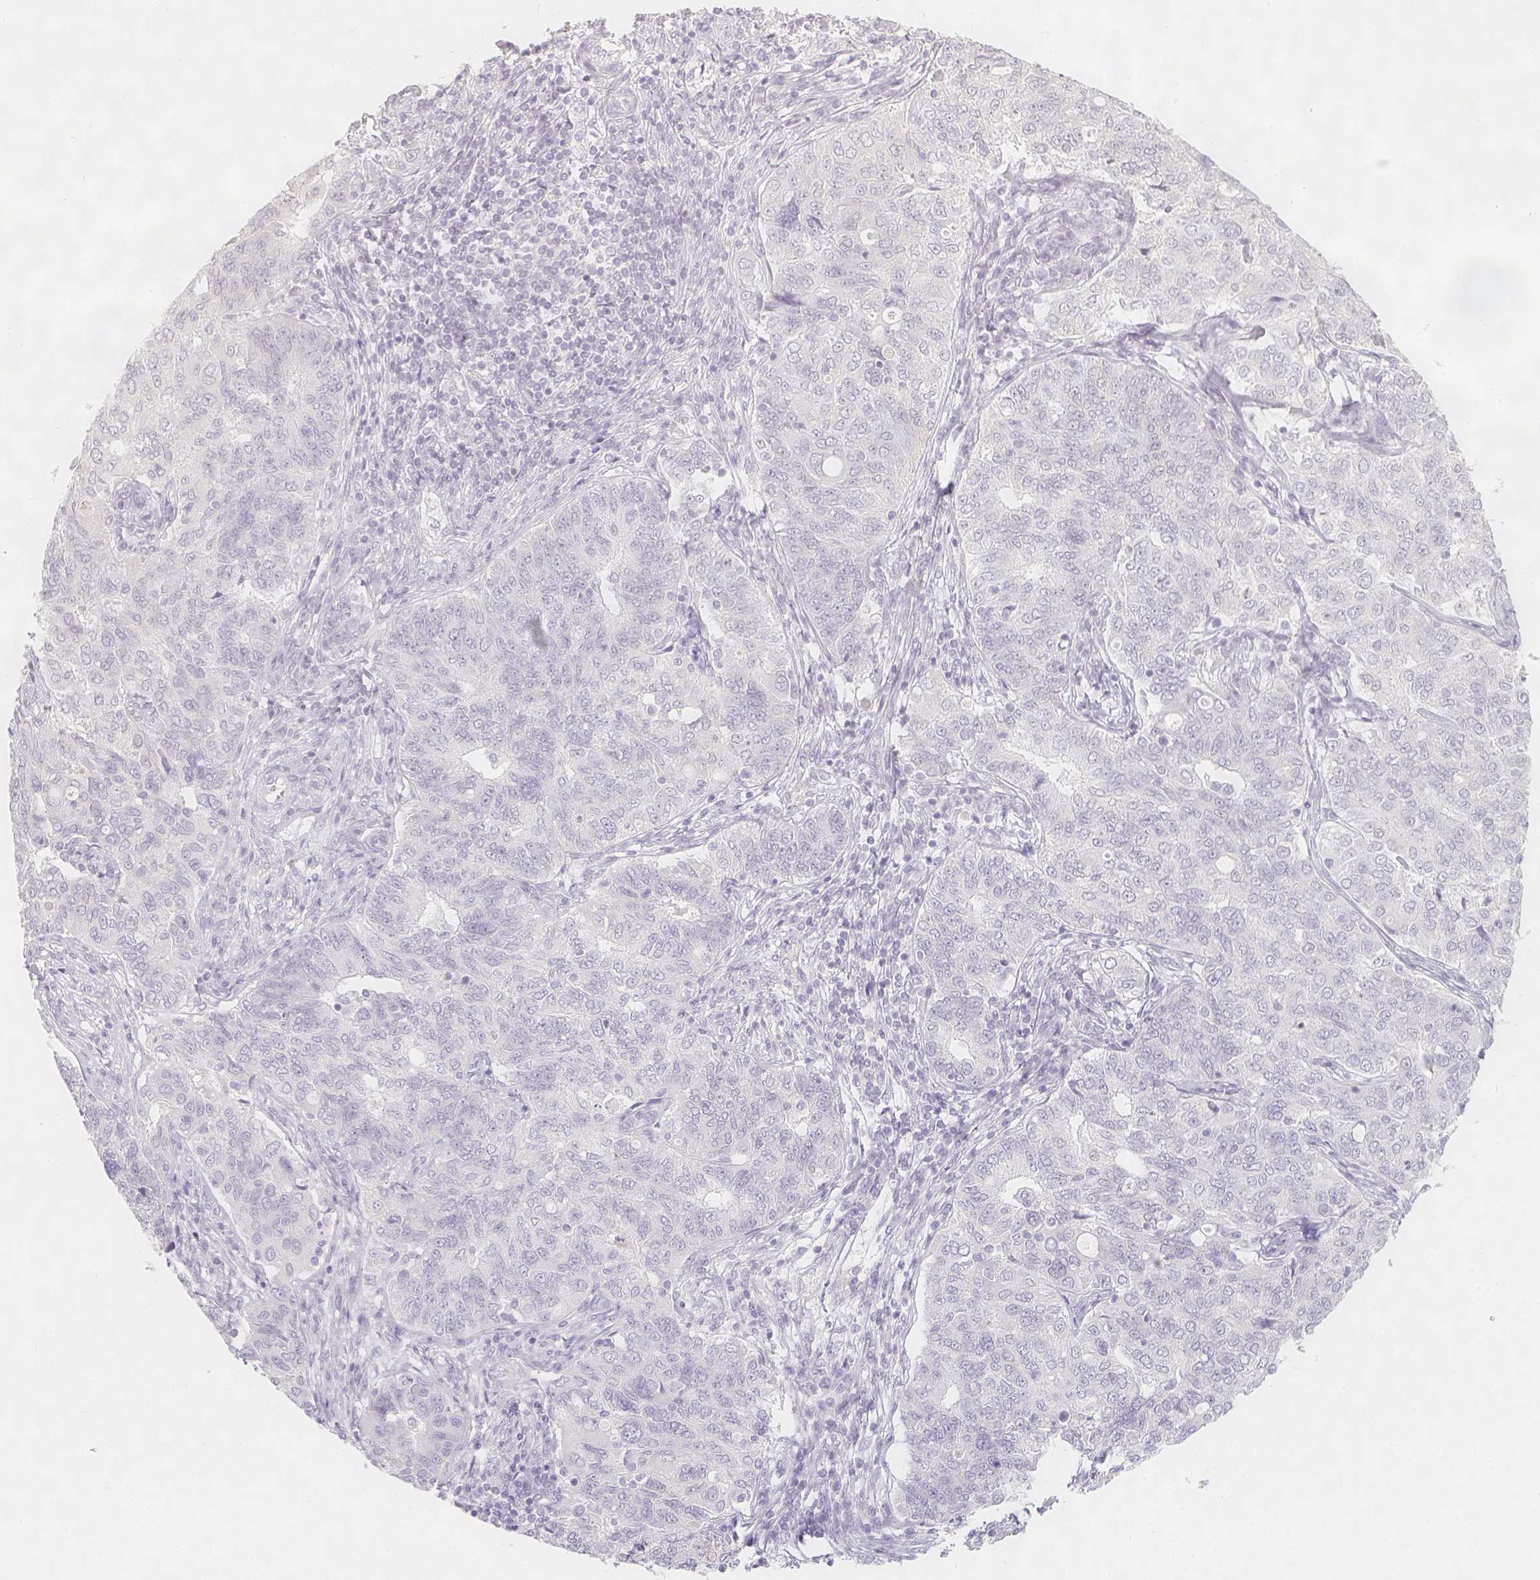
{"staining": {"intensity": "negative", "quantity": "none", "location": "none"}, "tissue": "endometrial cancer", "cell_type": "Tumor cells", "image_type": "cancer", "snomed": [{"axis": "morphology", "description": "Adenocarcinoma, NOS"}, {"axis": "topography", "description": "Endometrium"}], "caption": "DAB immunohistochemical staining of endometrial adenocarcinoma reveals no significant expression in tumor cells.", "gene": "SLC18A1", "patient": {"sex": "female", "age": 43}}